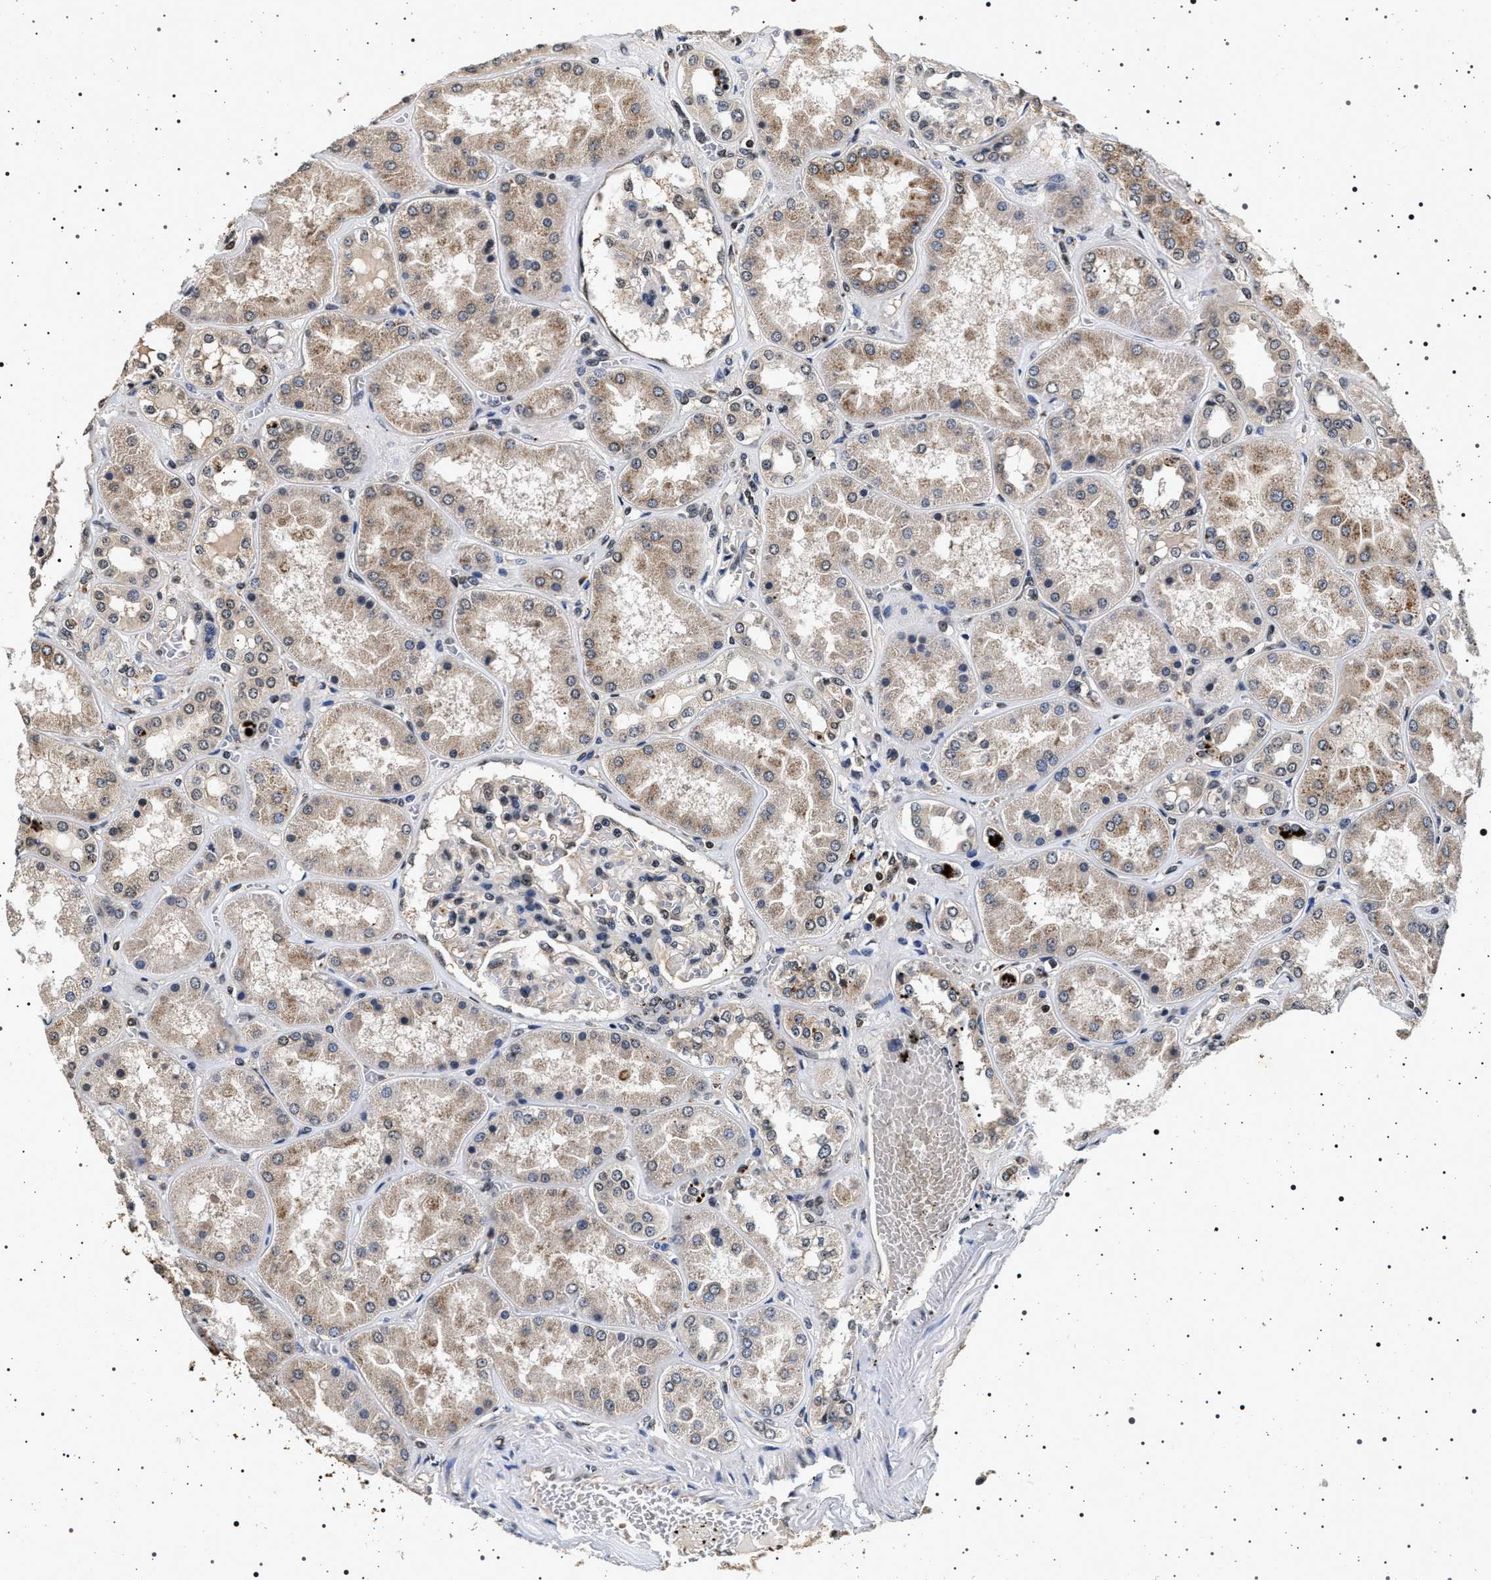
{"staining": {"intensity": "moderate", "quantity": "<25%", "location": "nuclear"}, "tissue": "kidney", "cell_type": "Cells in glomeruli", "image_type": "normal", "snomed": [{"axis": "morphology", "description": "Normal tissue, NOS"}, {"axis": "topography", "description": "Kidney"}], "caption": "A high-resolution image shows IHC staining of unremarkable kidney, which shows moderate nuclear positivity in approximately <25% of cells in glomeruli. The protein of interest is stained brown, and the nuclei are stained in blue (DAB (3,3'-diaminobenzidine) IHC with brightfield microscopy, high magnification).", "gene": "CDKN1B", "patient": {"sex": "female", "age": 56}}